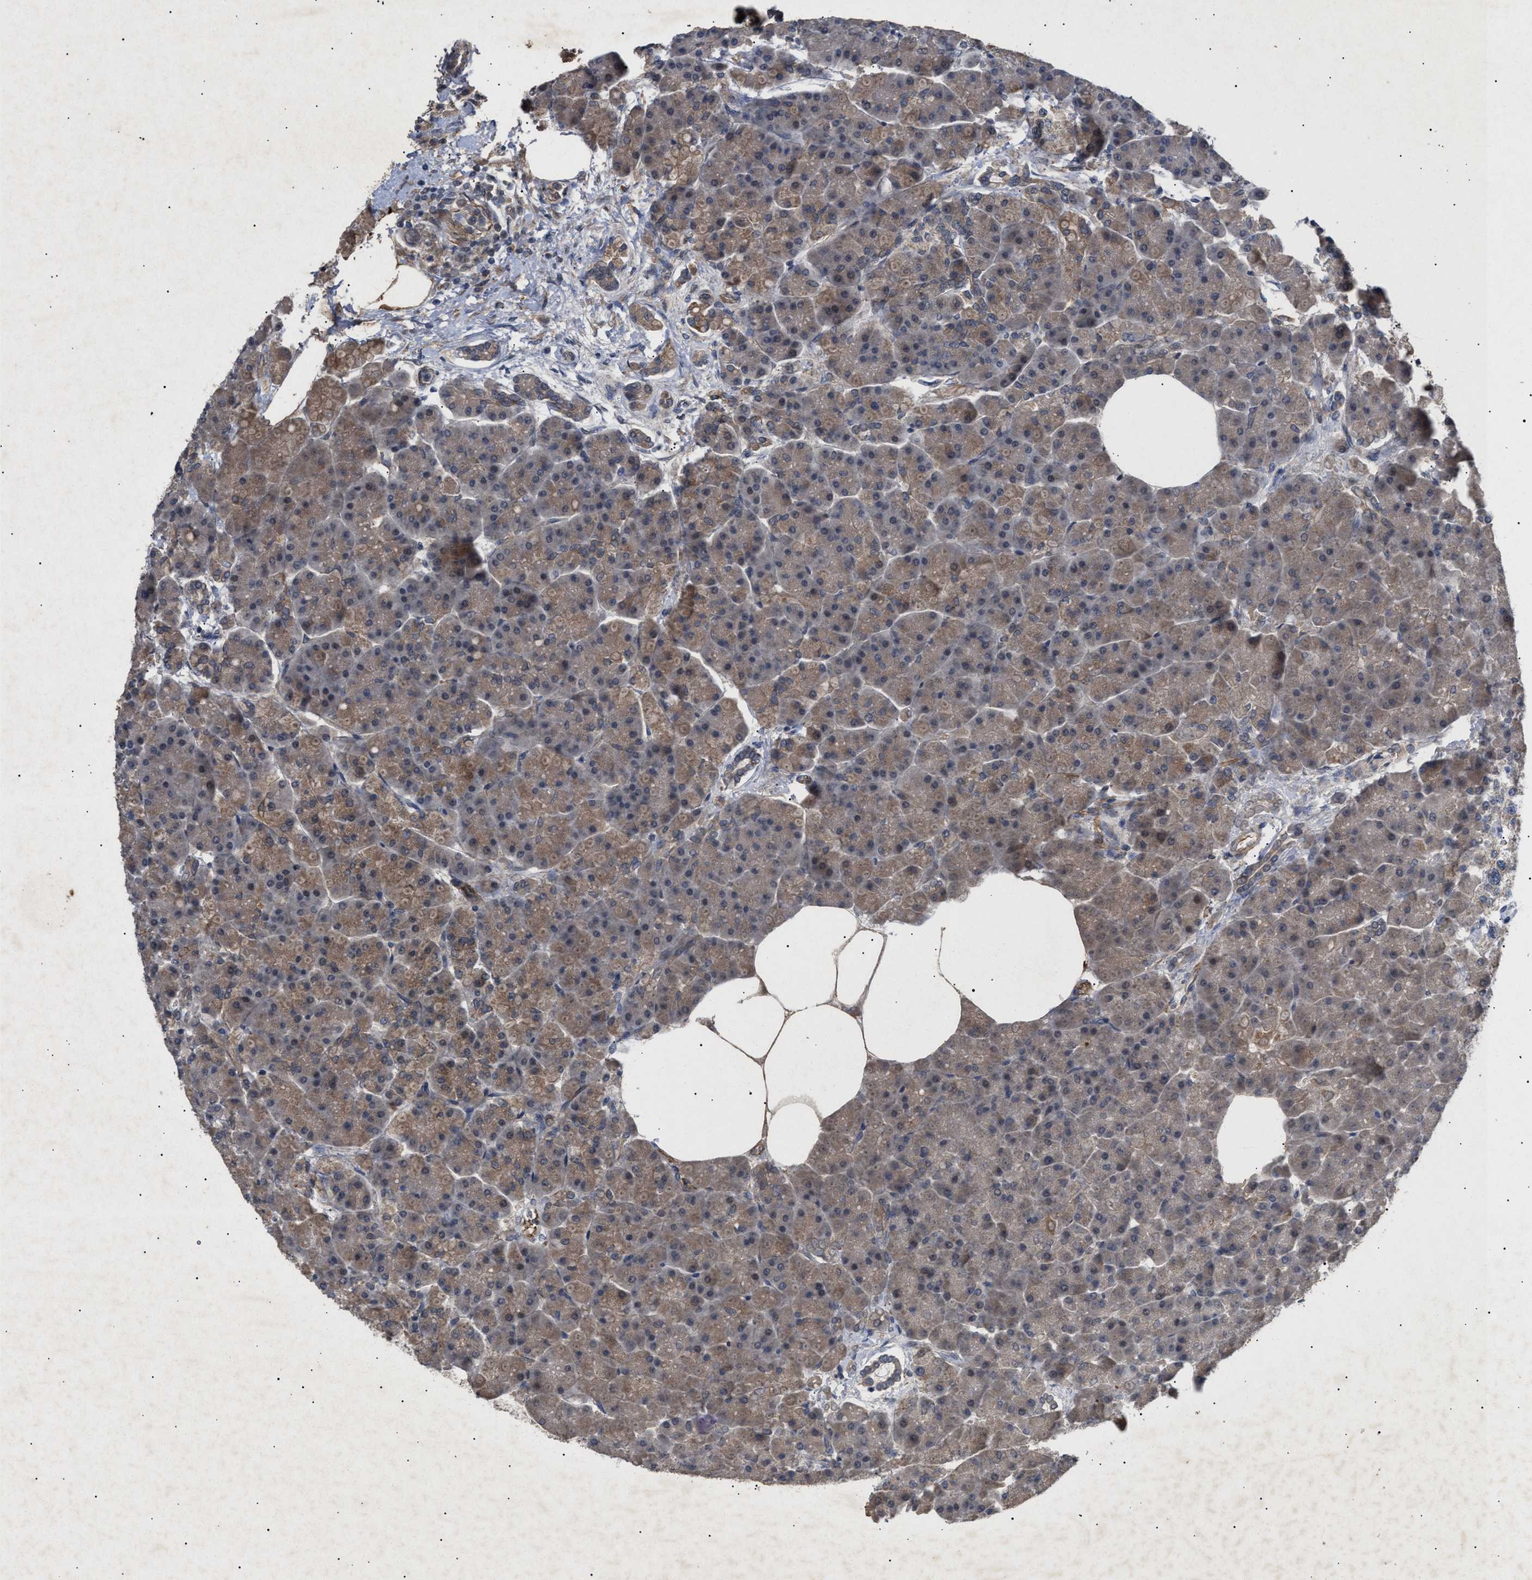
{"staining": {"intensity": "weak", "quantity": "25%-75%", "location": "cytoplasmic/membranous"}, "tissue": "pancreas", "cell_type": "Exocrine glandular cells", "image_type": "normal", "snomed": [{"axis": "morphology", "description": "Normal tissue, NOS"}, {"axis": "topography", "description": "Pancreas"}], "caption": "About 25%-75% of exocrine glandular cells in benign human pancreas show weak cytoplasmic/membranous protein staining as visualized by brown immunohistochemical staining.", "gene": "SIRT5", "patient": {"sex": "female", "age": 70}}